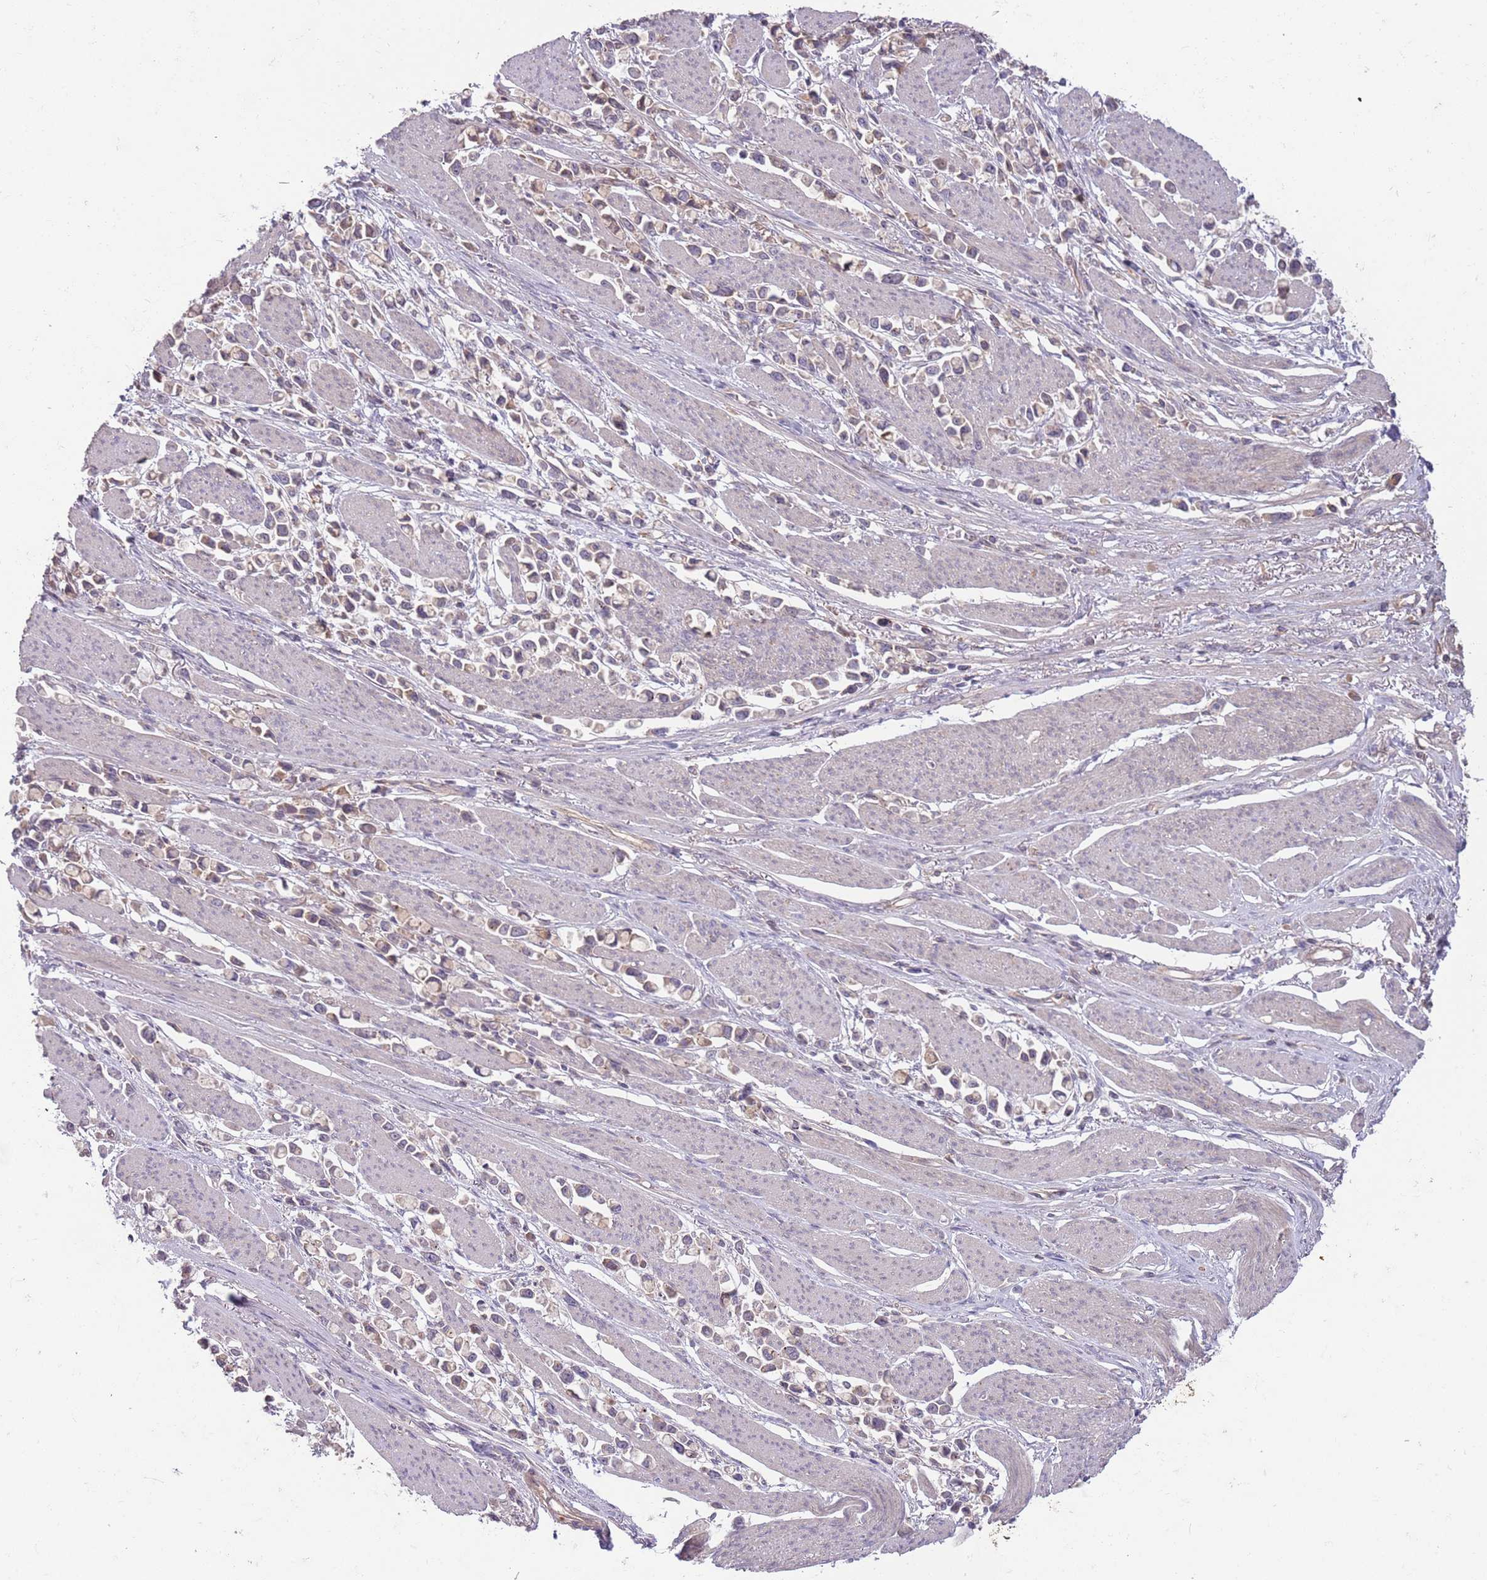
{"staining": {"intensity": "negative", "quantity": "none", "location": "none"}, "tissue": "stomach cancer", "cell_type": "Tumor cells", "image_type": "cancer", "snomed": [{"axis": "morphology", "description": "Adenocarcinoma, NOS"}, {"axis": "topography", "description": "Stomach"}], "caption": "Human adenocarcinoma (stomach) stained for a protein using immunohistochemistry demonstrates no expression in tumor cells.", "gene": "SAV1", "patient": {"sex": "female", "age": 81}}